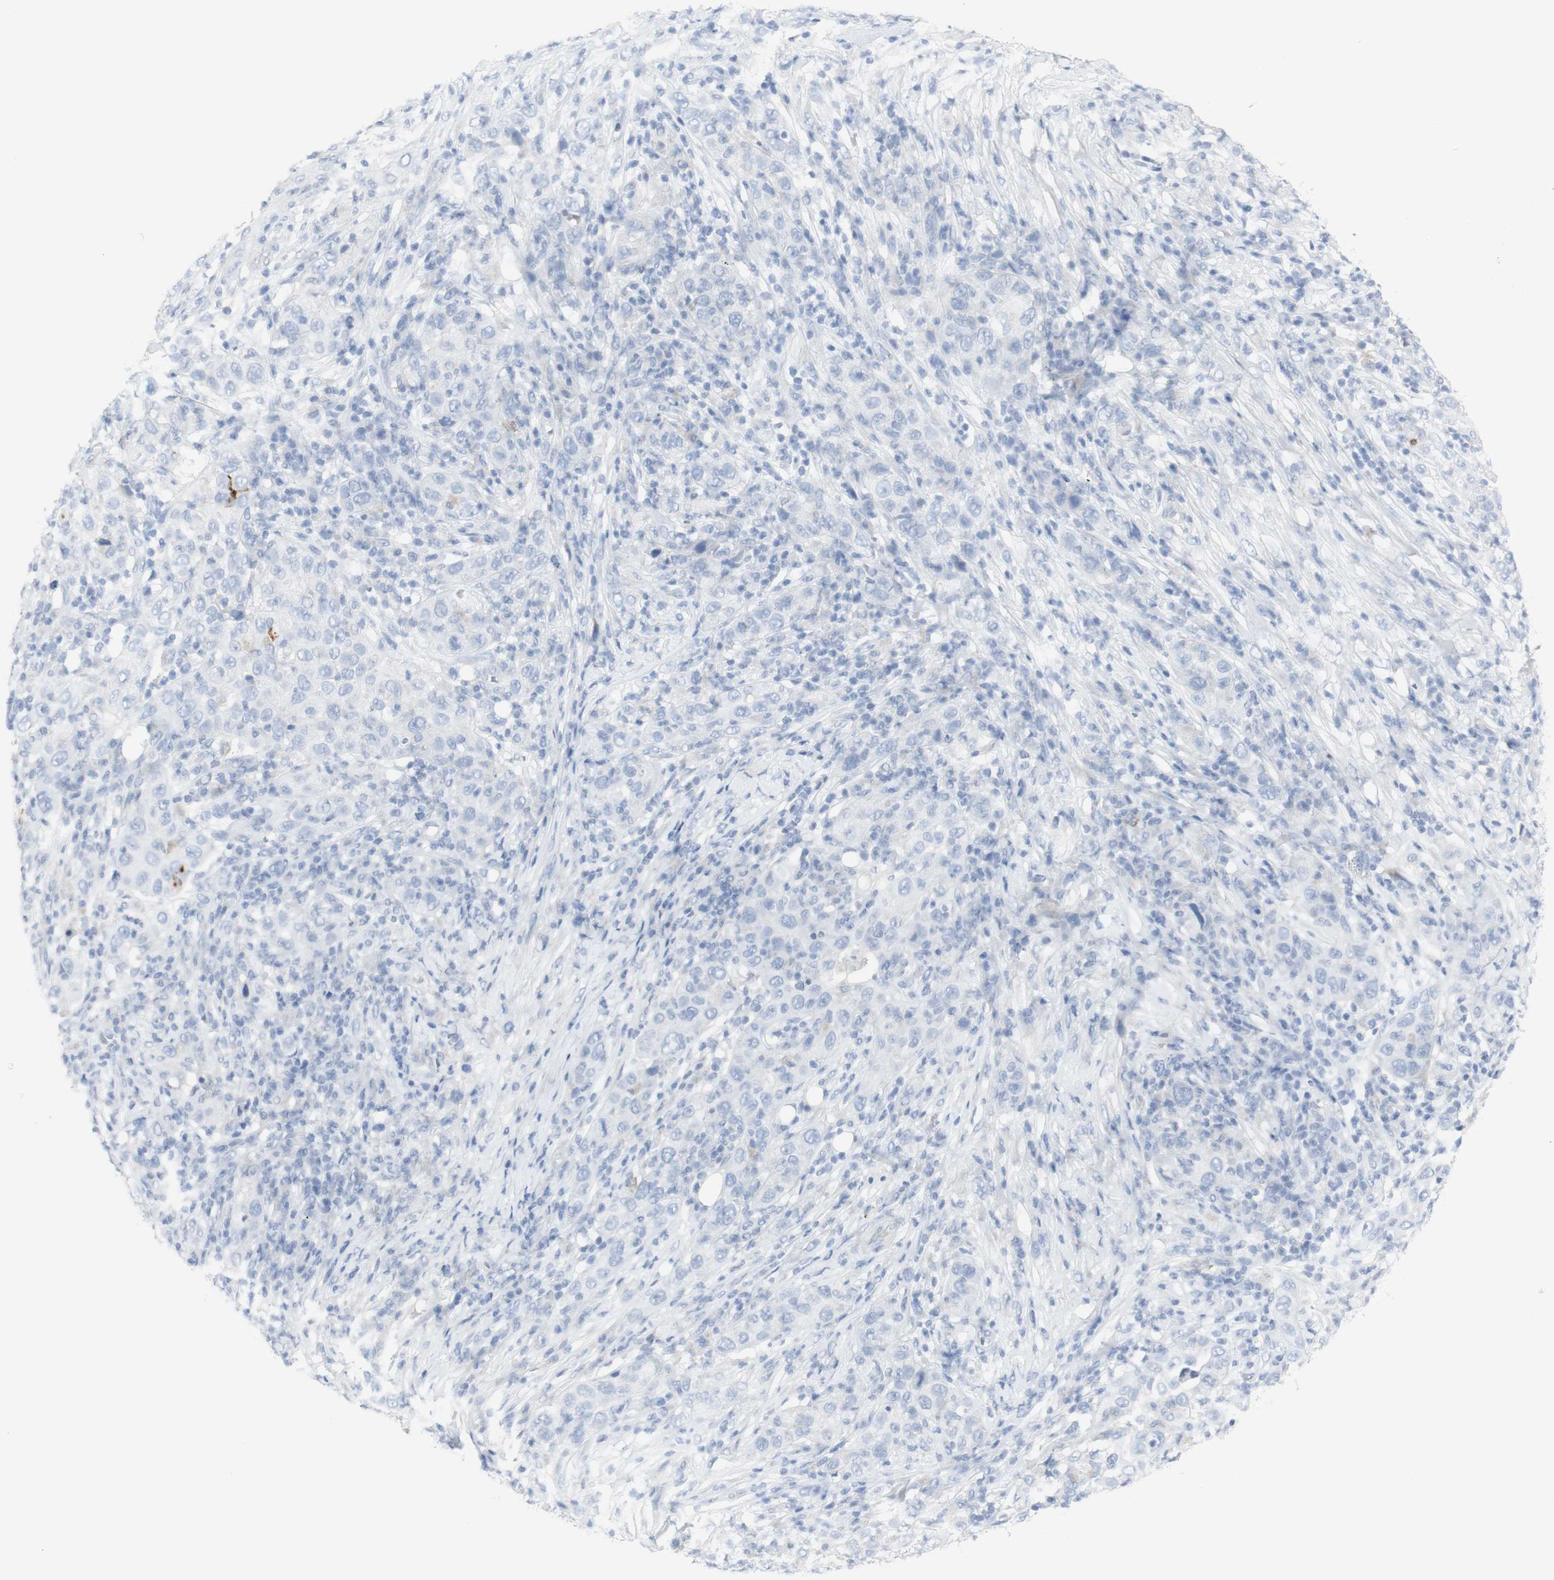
{"staining": {"intensity": "negative", "quantity": "none", "location": "none"}, "tissue": "skin cancer", "cell_type": "Tumor cells", "image_type": "cancer", "snomed": [{"axis": "morphology", "description": "Squamous cell carcinoma, NOS"}, {"axis": "topography", "description": "Skin"}], "caption": "This is an immunohistochemistry image of skin cancer. There is no expression in tumor cells.", "gene": "CD207", "patient": {"sex": "female", "age": 88}}